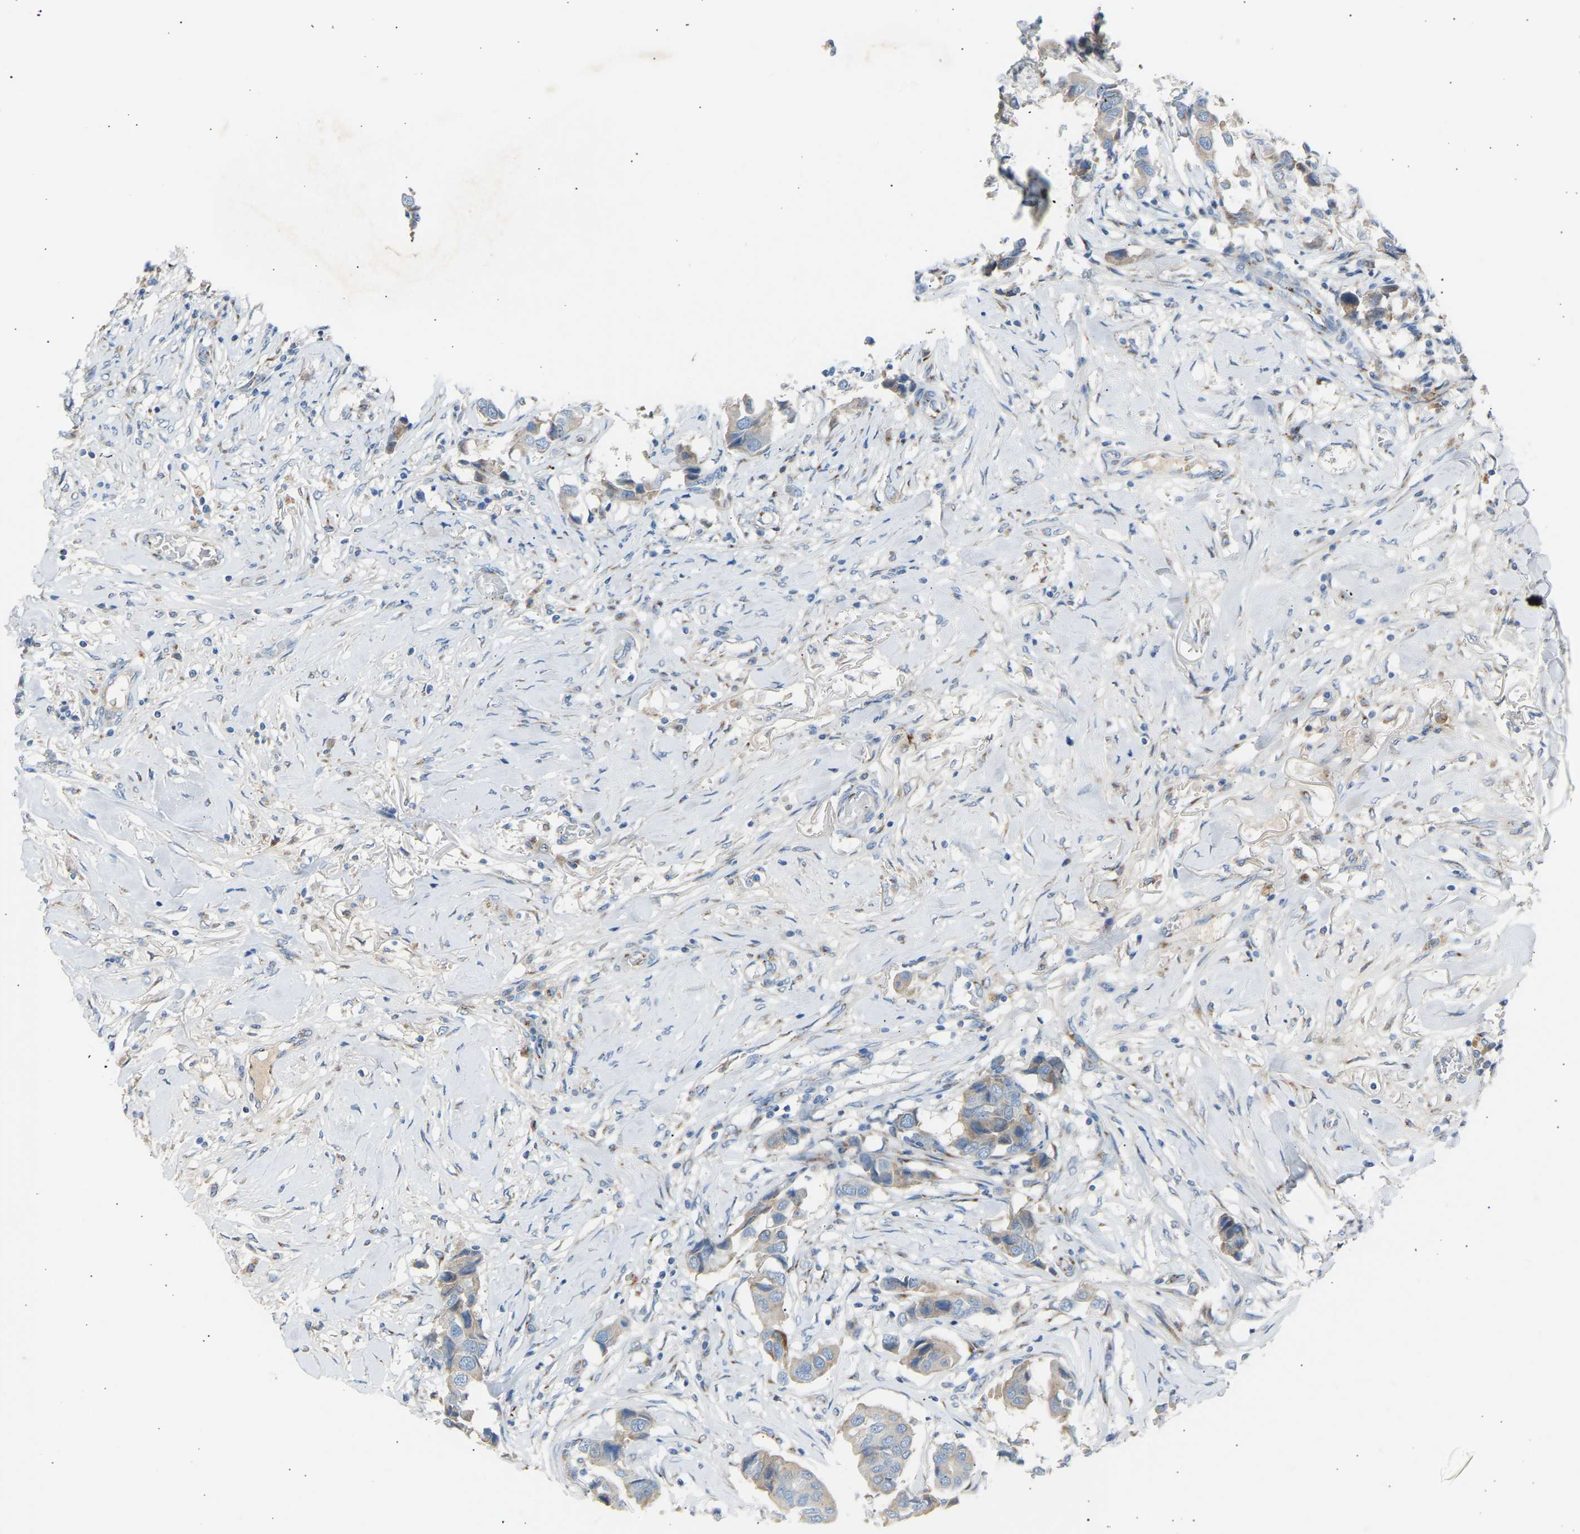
{"staining": {"intensity": "weak", "quantity": "<25%", "location": "cytoplasmic/membranous"}, "tissue": "breast cancer", "cell_type": "Tumor cells", "image_type": "cancer", "snomed": [{"axis": "morphology", "description": "Duct carcinoma"}, {"axis": "topography", "description": "Breast"}], "caption": "Protein analysis of breast cancer (invasive ductal carcinoma) shows no significant staining in tumor cells.", "gene": "CYREN", "patient": {"sex": "female", "age": 80}}